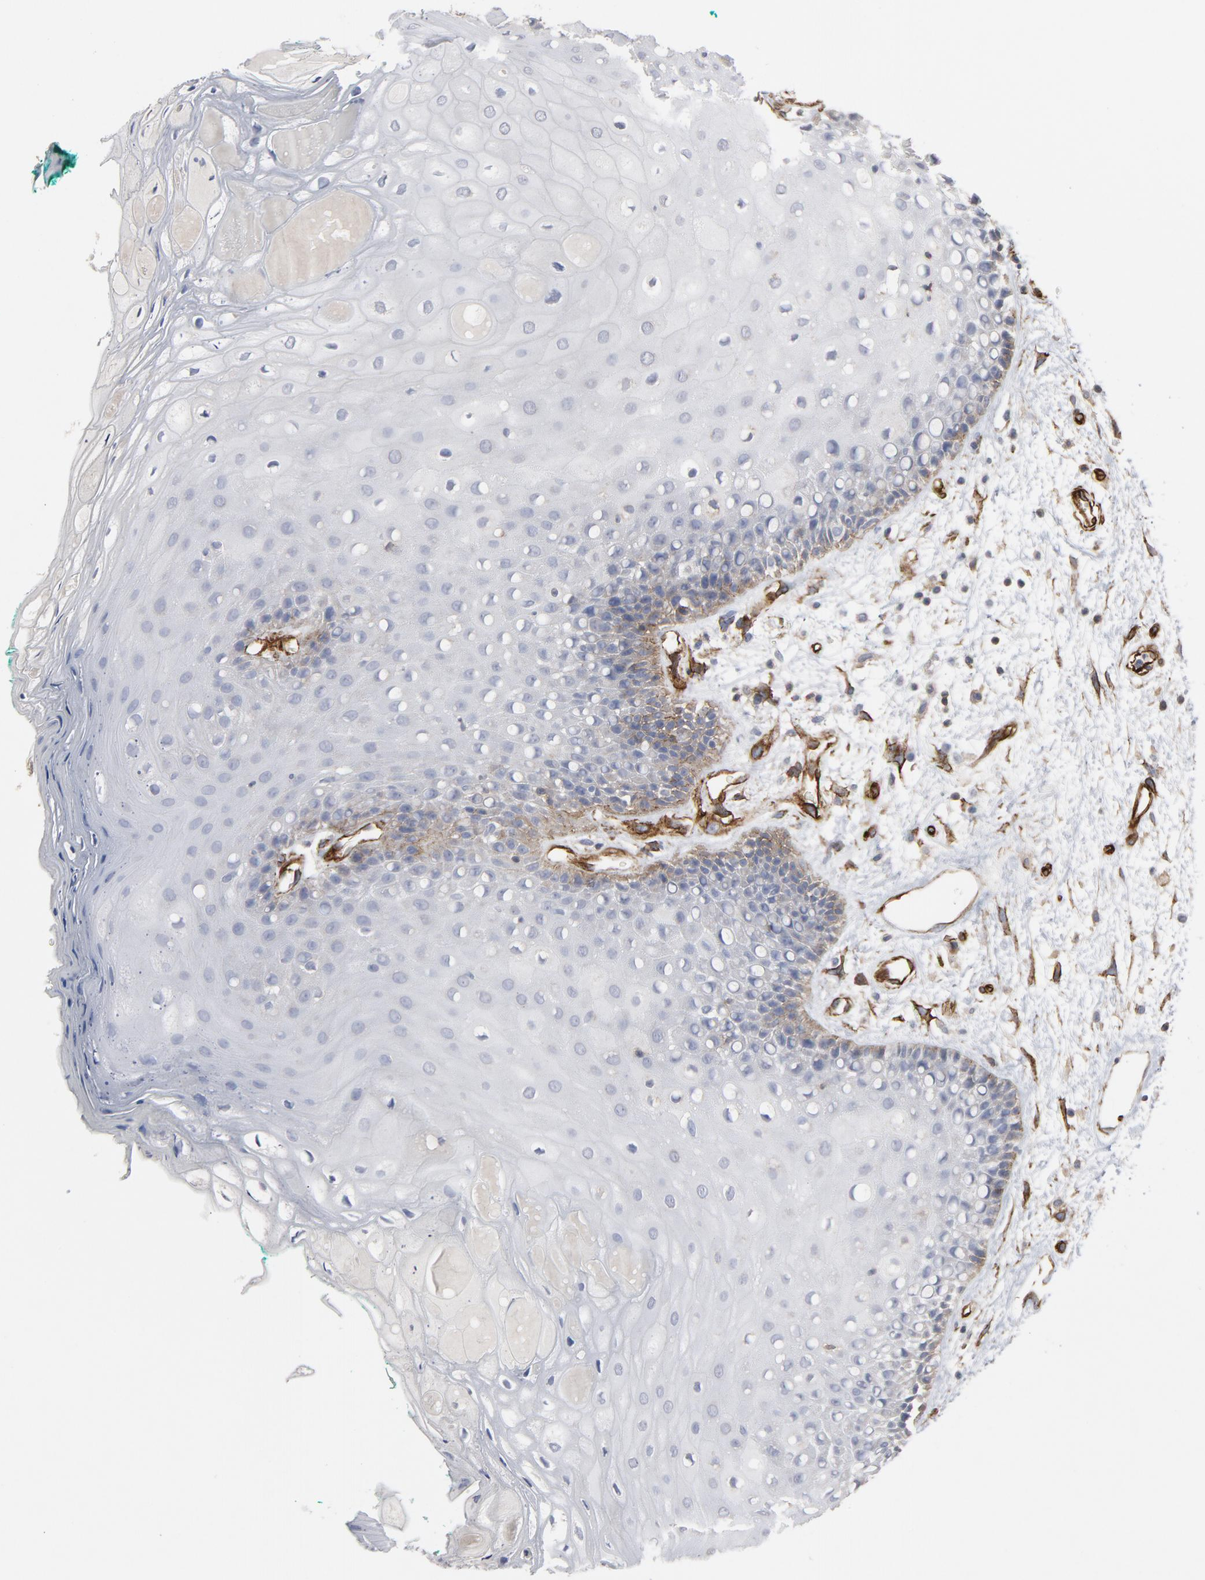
{"staining": {"intensity": "moderate", "quantity": "<25%", "location": "cytoplasmic/membranous"}, "tissue": "oral mucosa", "cell_type": "Squamous epithelial cells", "image_type": "normal", "snomed": [{"axis": "morphology", "description": "Normal tissue, NOS"}, {"axis": "morphology", "description": "Squamous cell carcinoma, NOS"}, {"axis": "topography", "description": "Skeletal muscle"}, {"axis": "topography", "description": "Oral tissue"}, {"axis": "topography", "description": "Head-Neck"}], "caption": "A high-resolution photomicrograph shows IHC staining of unremarkable oral mucosa, which shows moderate cytoplasmic/membranous expression in approximately <25% of squamous epithelial cells.", "gene": "GNG2", "patient": {"sex": "female", "age": 84}}